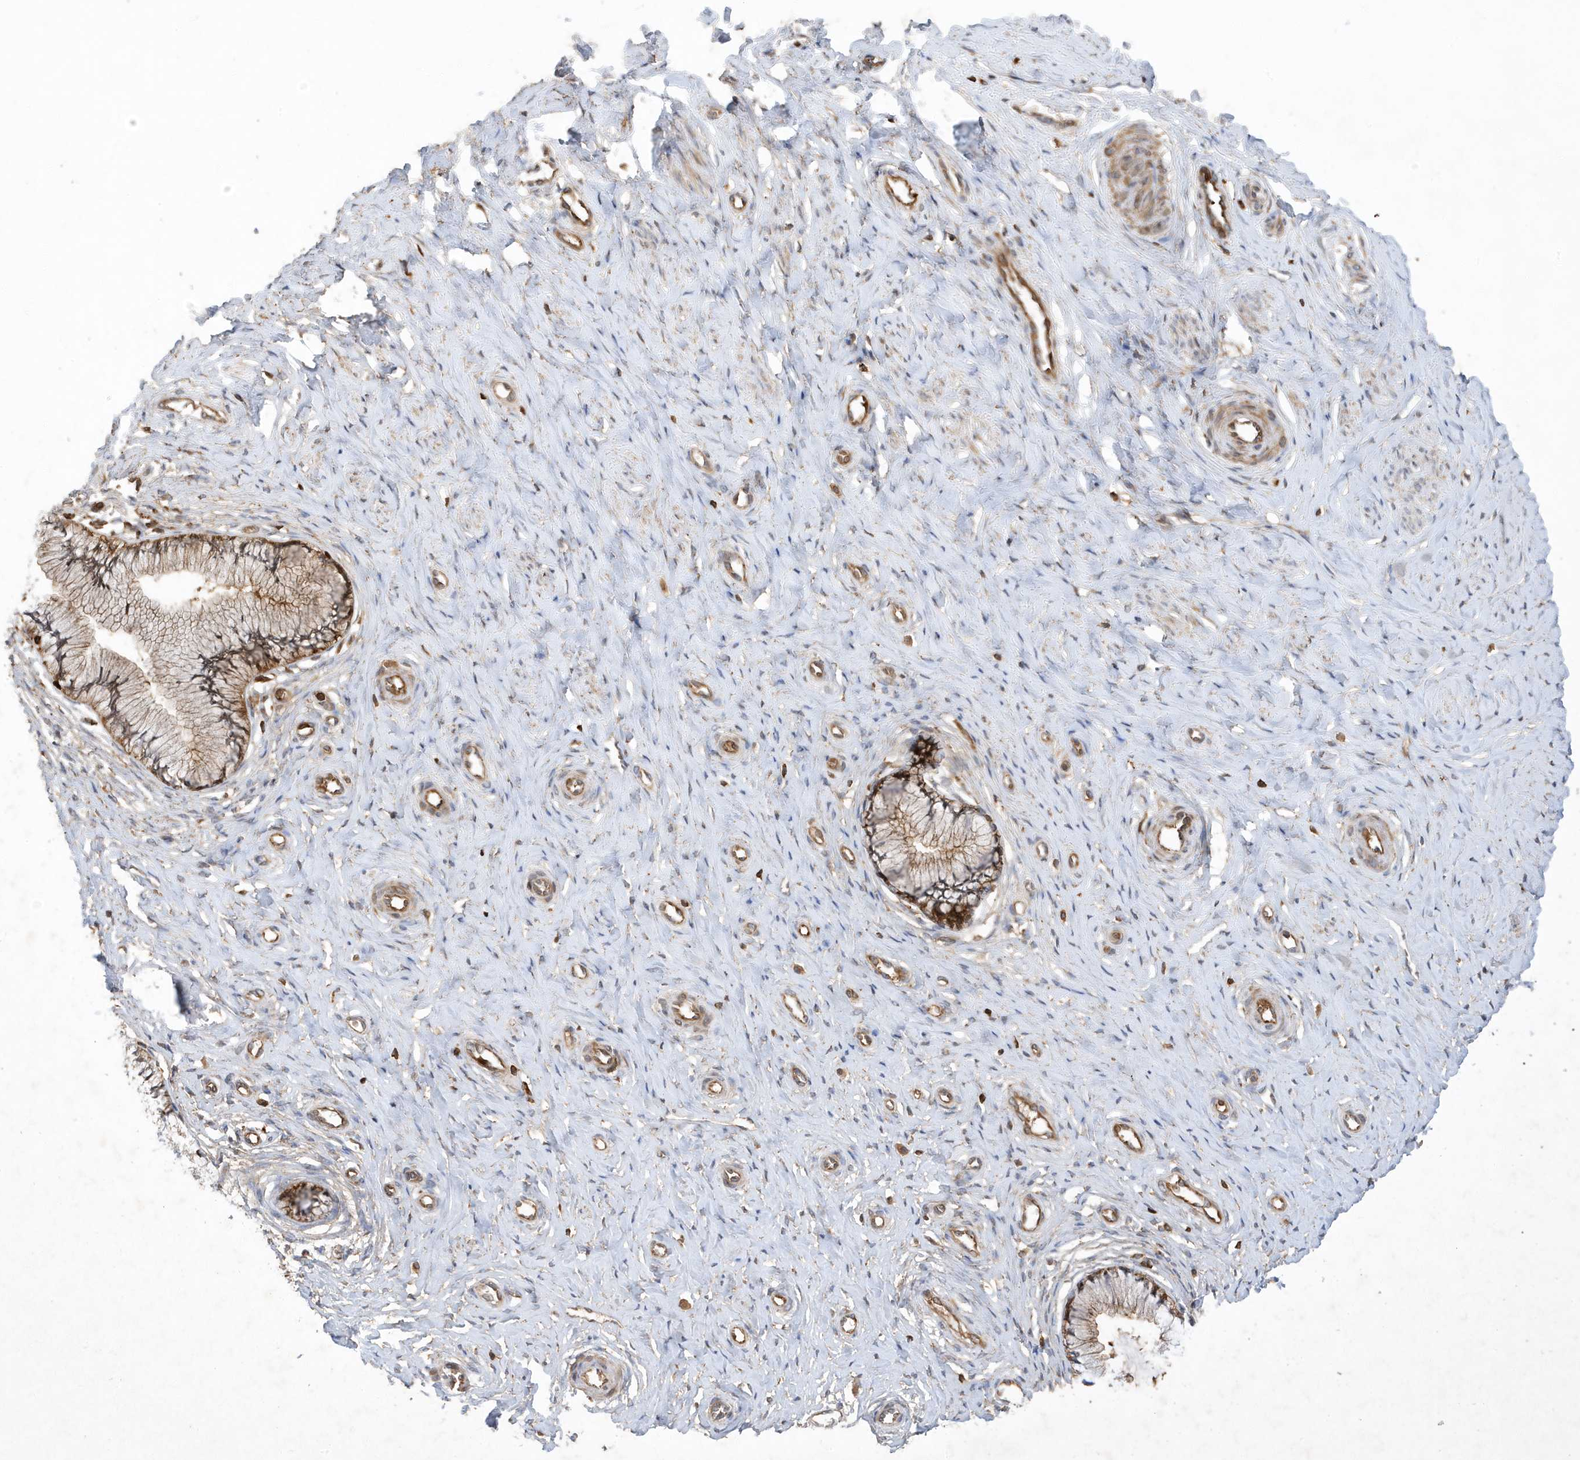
{"staining": {"intensity": "moderate", "quantity": ">75%", "location": "cytoplasmic/membranous"}, "tissue": "cervix", "cell_type": "Glandular cells", "image_type": "normal", "snomed": [{"axis": "morphology", "description": "Normal tissue, NOS"}, {"axis": "topography", "description": "Cervix"}], "caption": "Human cervix stained with a brown dye shows moderate cytoplasmic/membranous positive expression in approximately >75% of glandular cells.", "gene": "LAPTM4A", "patient": {"sex": "female", "age": 36}}